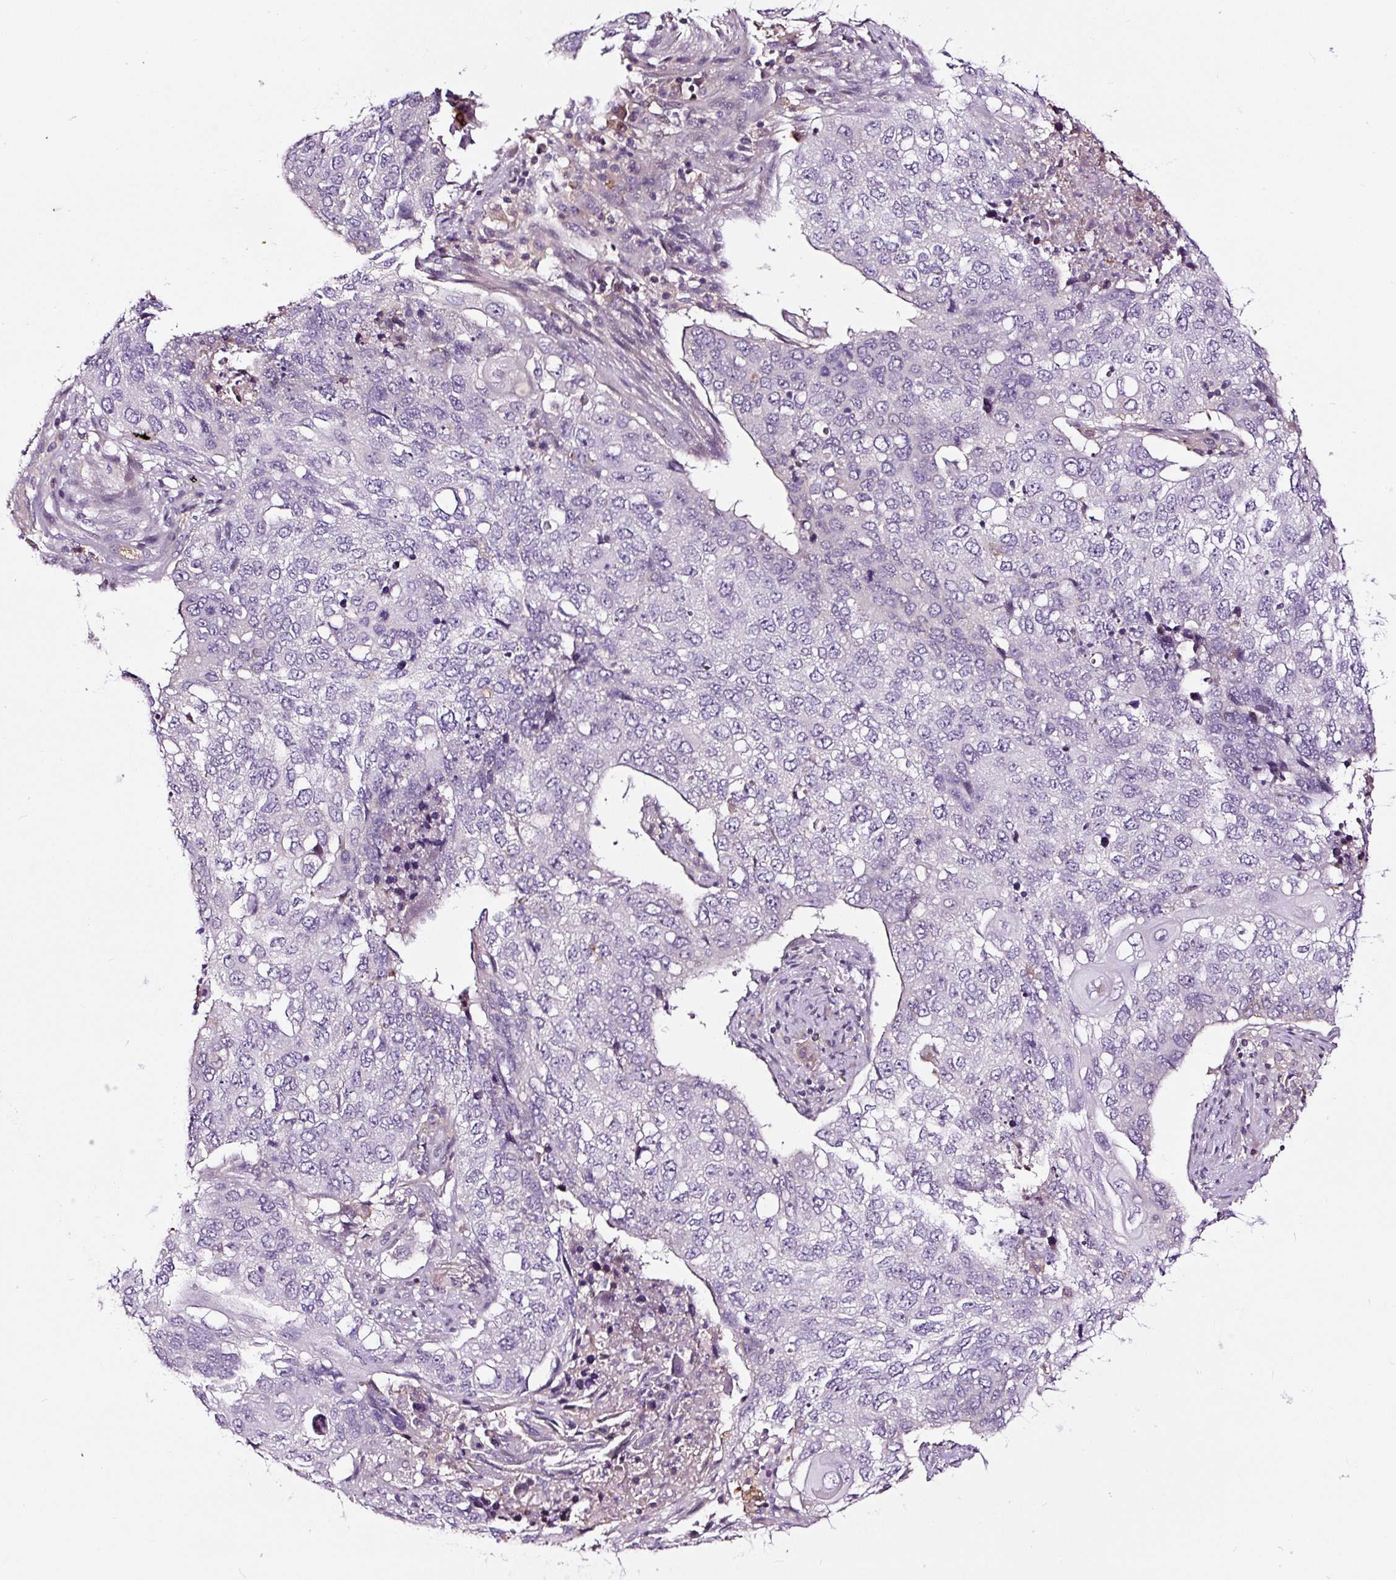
{"staining": {"intensity": "negative", "quantity": "none", "location": "none"}, "tissue": "lung cancer", "cell_type": "Tumor cells", "image_type": "cancer", "snomed": [{"axis": "morphology", "description": "Squamous cell carcinoma, NOS"}, {"axis": "topography", "description": "Lung"}], "caption": "There is no significant expression in tumor cells of lung squamous cell carcinoma.", "gene": "LRRC24", "patient": {"sex": "female", "age": 63}}